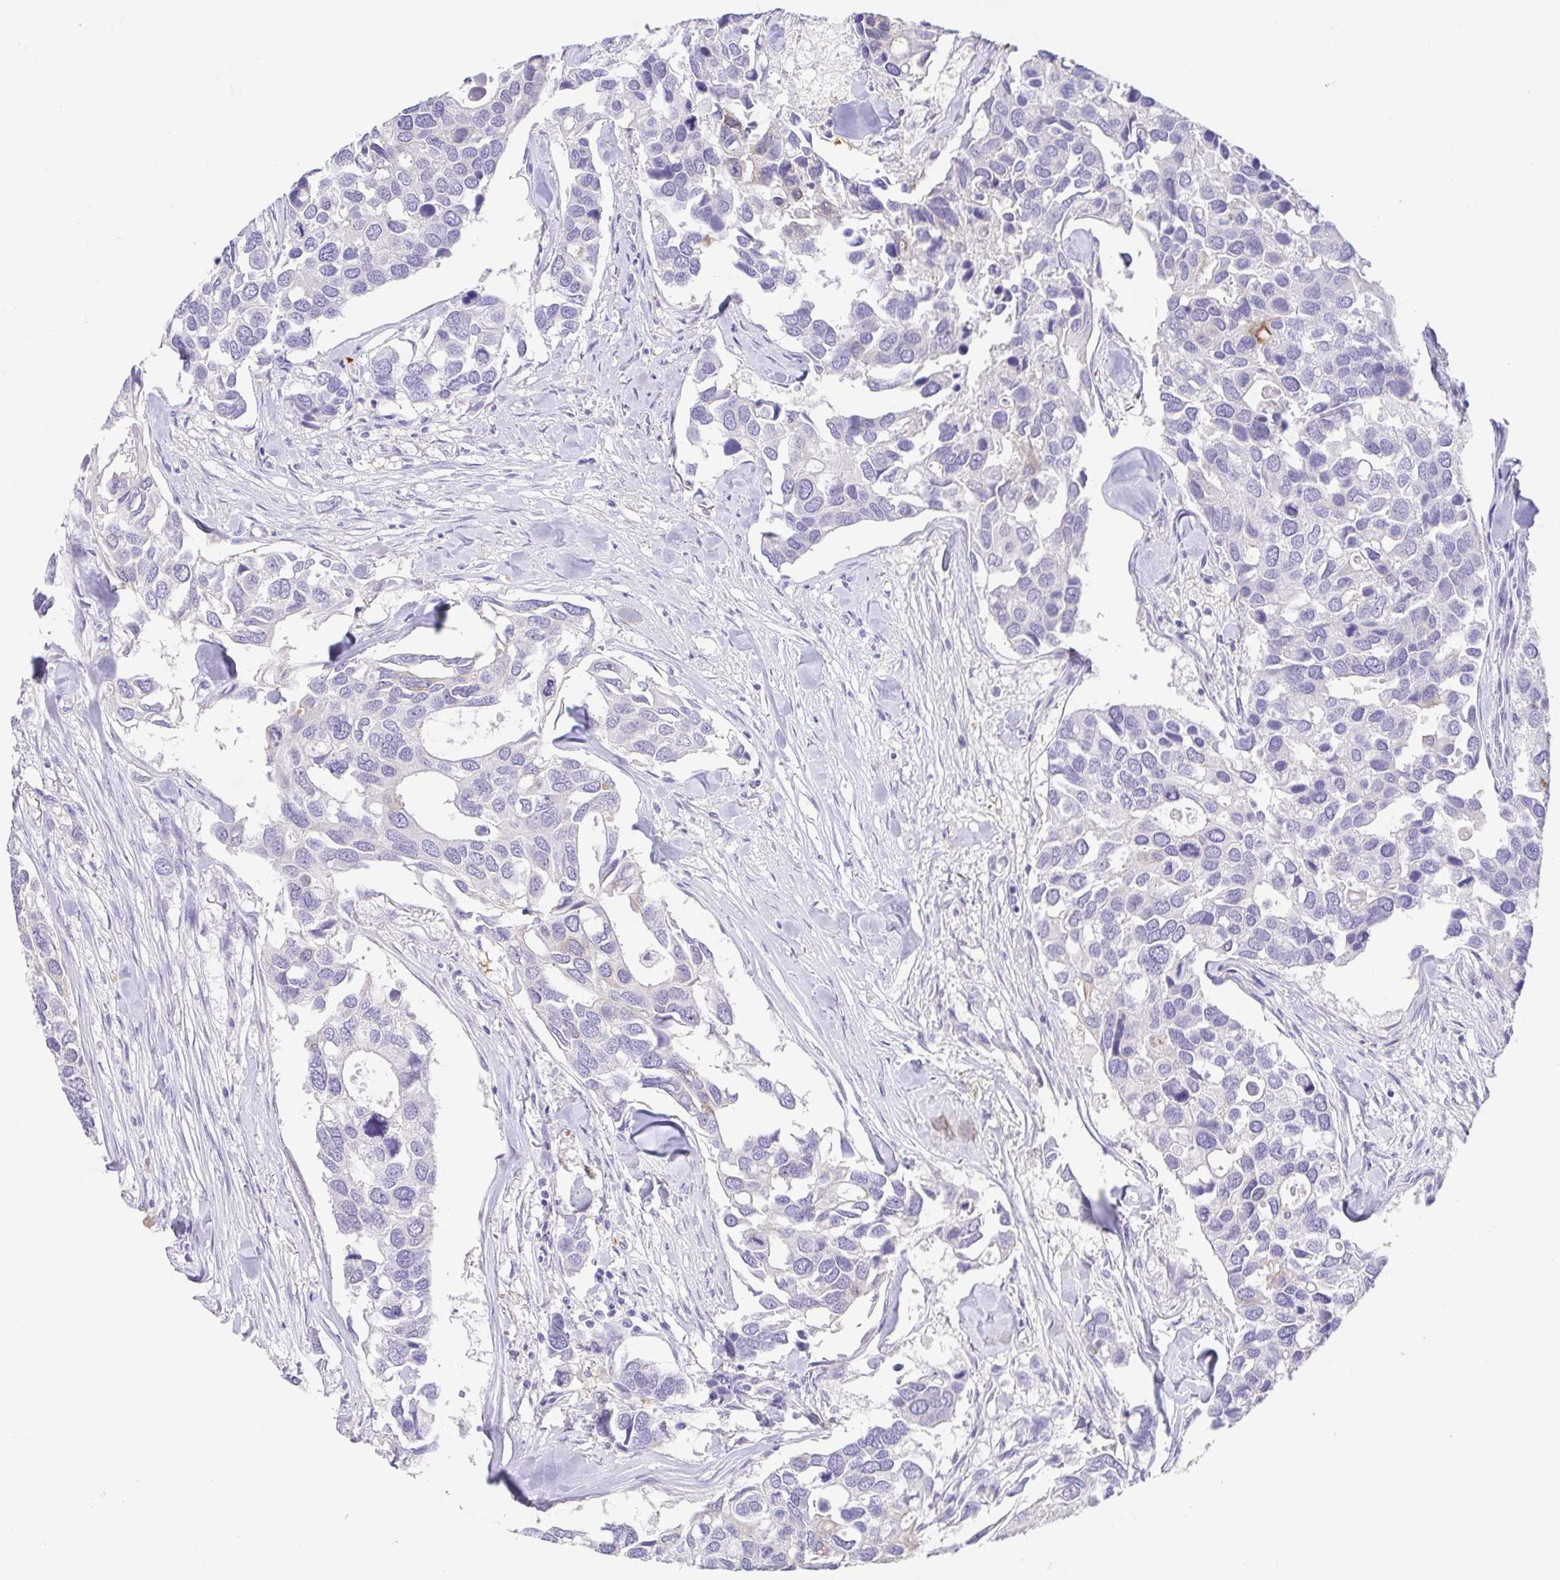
{"staining": {"intensity": "negative", "quantity": "none", "location": "none"}, "tissue": "breast cancer", "cell_type": "Tumor cells", "image_type": "cancer", "snomed": [{"axis": "morphology", "description": "Duct carcinoma"}, {"axis": "topography", "description": "Breast"}], "caption": "There is no significant expression in tumor cells of breast intraductal carcinoma.", "gene": "FABP3", "patient": {"sex": "female", "age": 83}}